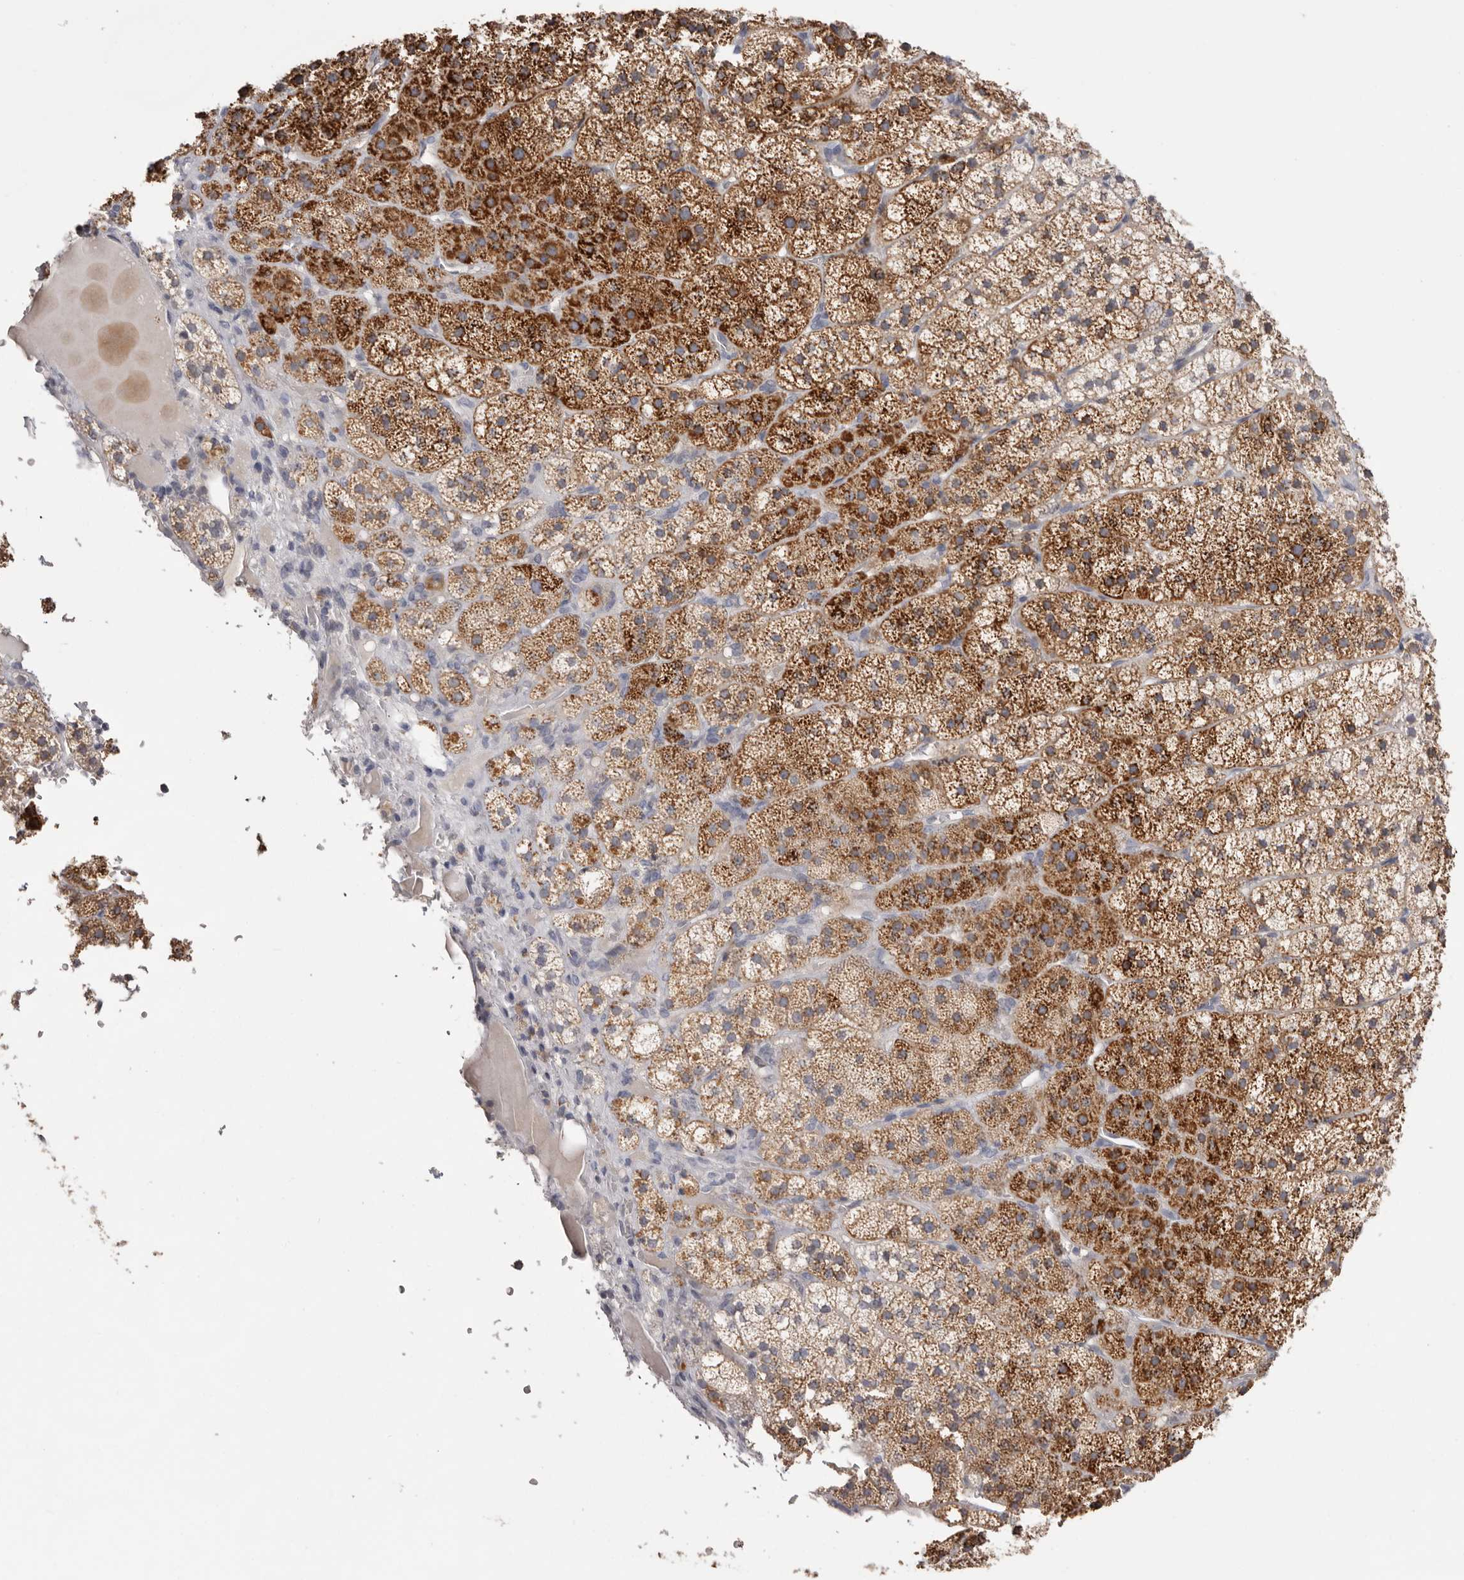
{"staining": {"intensity": "strong", "quantity": ">75%", "location": "cytoplasmic/membranous"}, "tissue": "adrenal gland", "cell_type": "Glandular cells", "image_type": "normal", "snomed": [{"axis": "morphology", "description": "Normal tissue, NOS"}, {"axis": "topography", "description": "Adrenal gland"}], "caption": "Human adrenal gland stained for a protein (brown) demonstrates strong cytoplasmic/membranous positive staining in about >75% of glandular cells.", "gene": "MMACHC", "patient": {"sex": "female", "age": 44}}